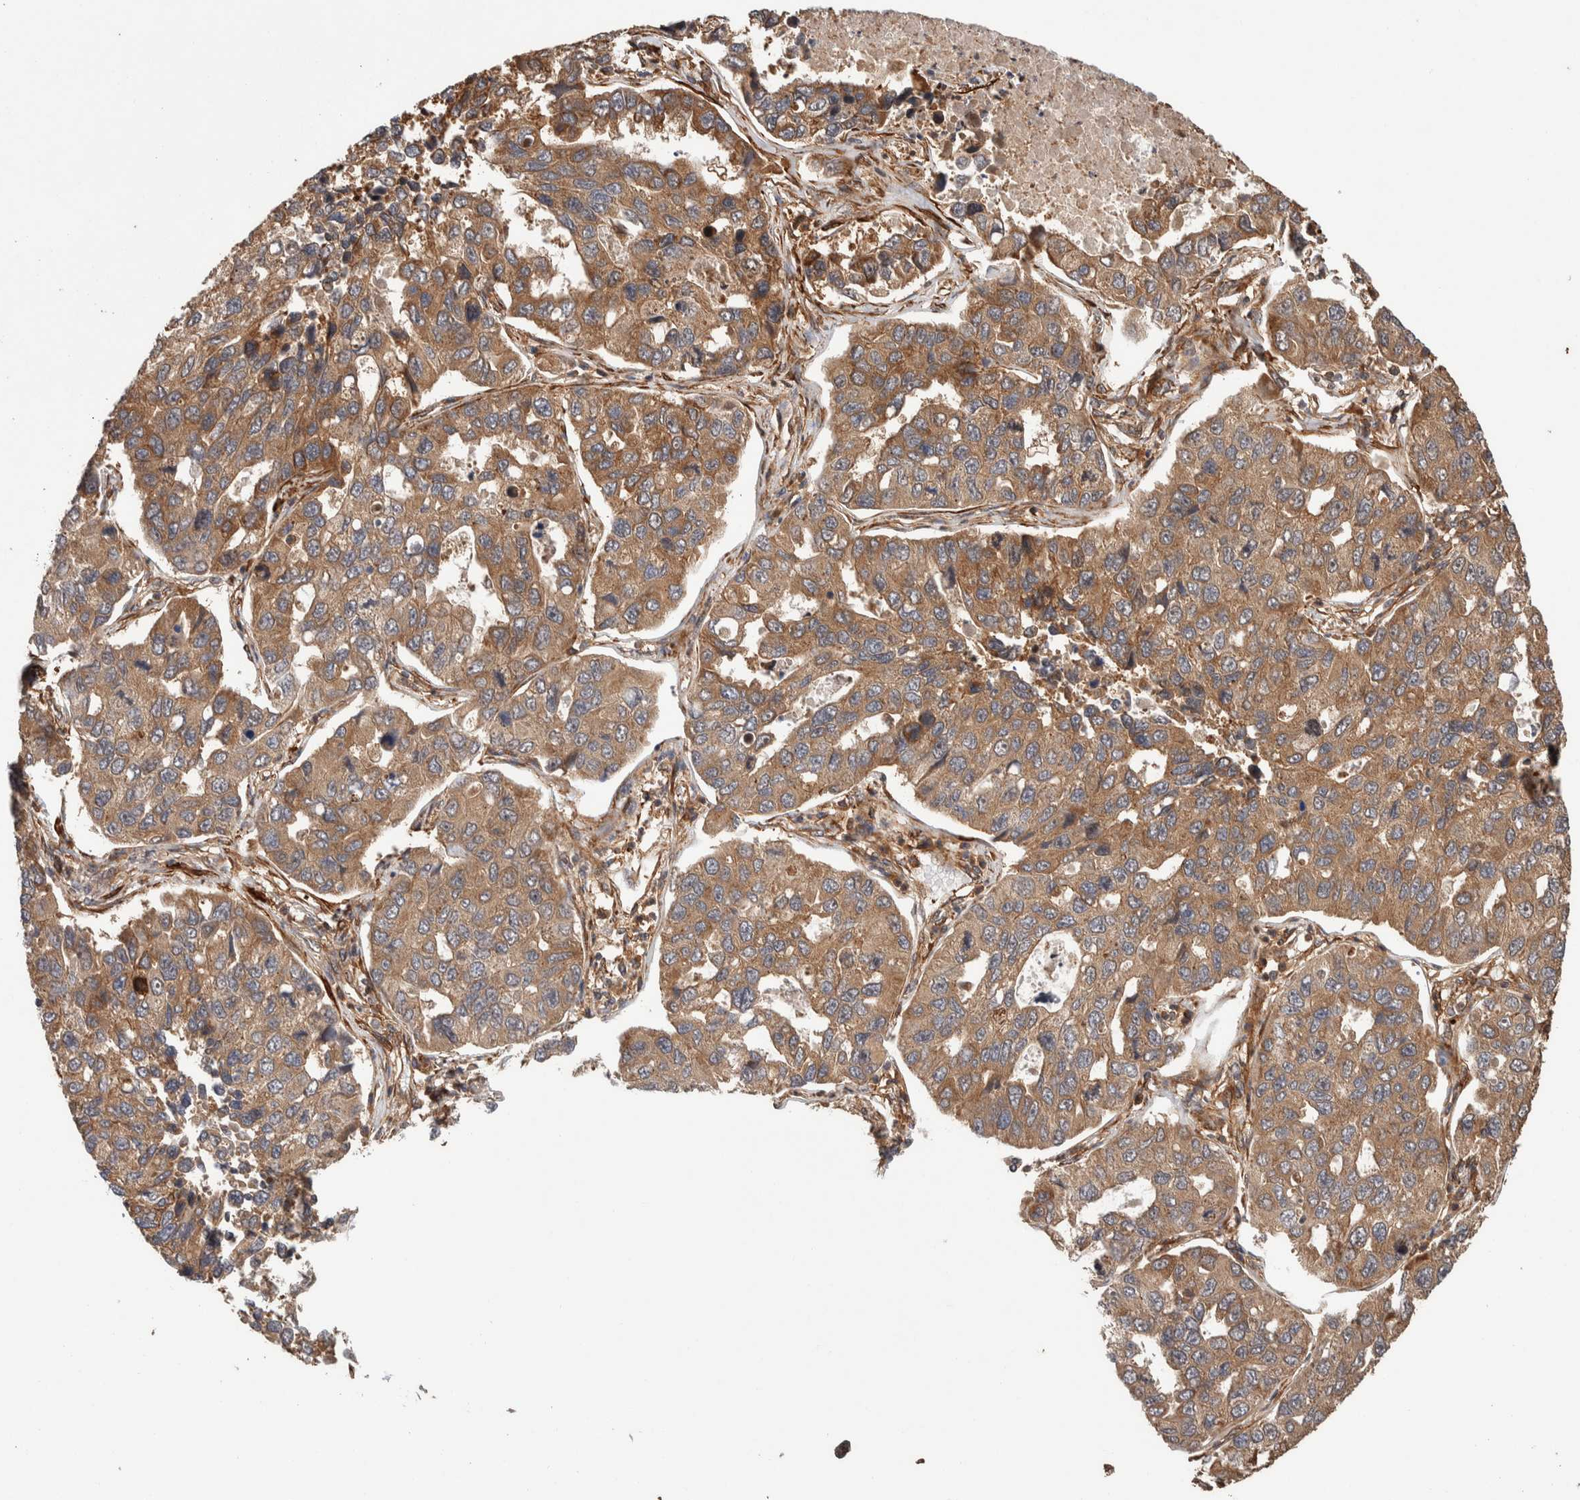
{"staining": {"intensity": "moderate", "quantity": ">75%", "location": "cytoplasmic/membranous"}, "tissue": "lung cancer", "cell_type": "Tumor cells", "image_type": "cancer", "snomed": [{"axis": "morphology", "description": "Adenocarcinoma, NOS"}, {"axis": "topography", "description": "Lung"}], "caption": "Immunohistochemistry (IHC) histopathology image of neoplastic tissue: lung cancer (adenocarcinoma) stained using immunohistochemistry (IHC) displays medium levels of moderate protein expression localized specifically in the cytoplasmic/membranous of tumor cells, appearing as a cytoplasmic/membranous brown color.", "gene": "SYNRG", "patient": {"sex": "male", "age": 64}}